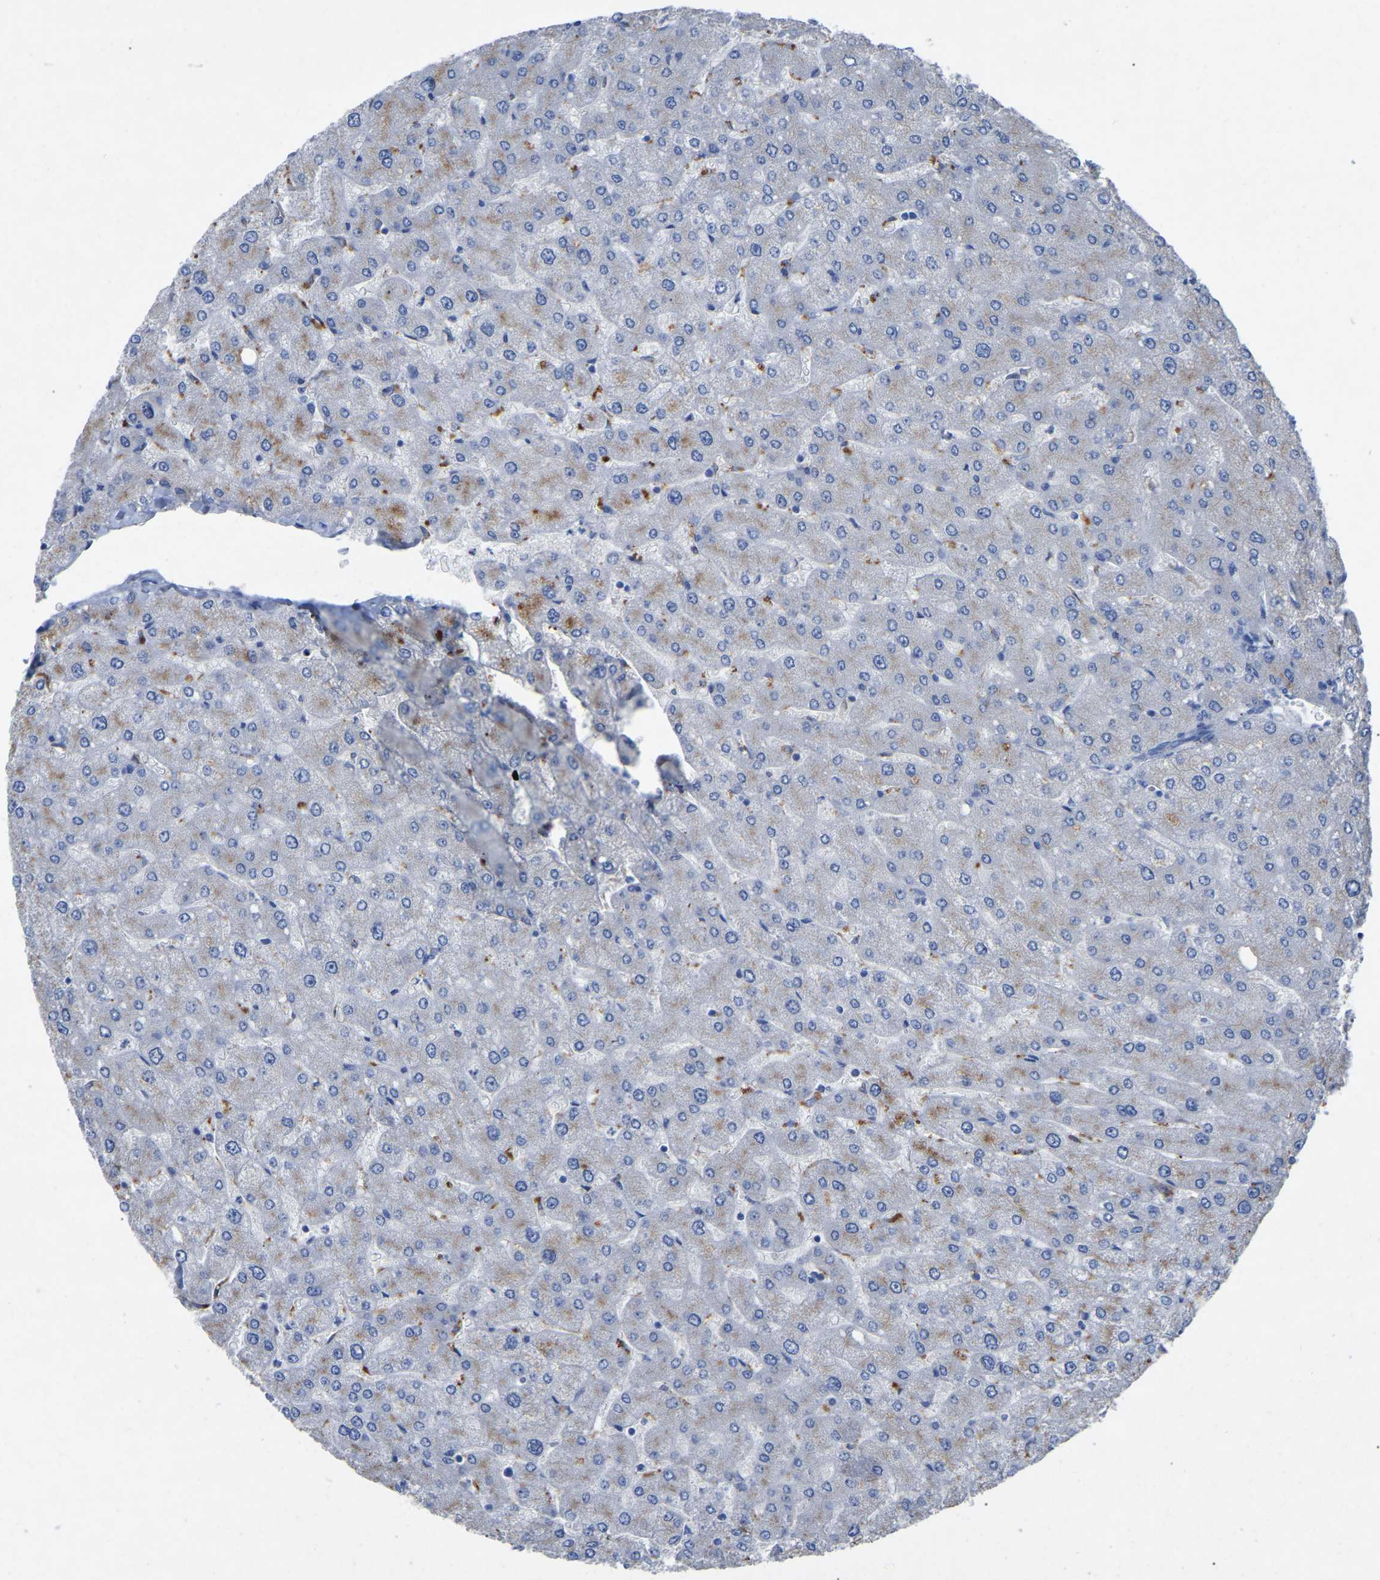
{"staining": {"intensity": "negative", "quantity": "none", "location": "none"}, "tissue": "liver", "cell_type": "Cholangiocytes", "image_type": "normal", "snomed": [{"axis": "morphology", "description": "Normal tissue, NOS"}, {"axis": "topography", "description": "Liver"}], "caption": "This is an IHC micrograph of unremarkable liver. There is no expression in cholangiocytes.", "gene": "SMPD2", "patient": {"sex": "male", "age": 55}}